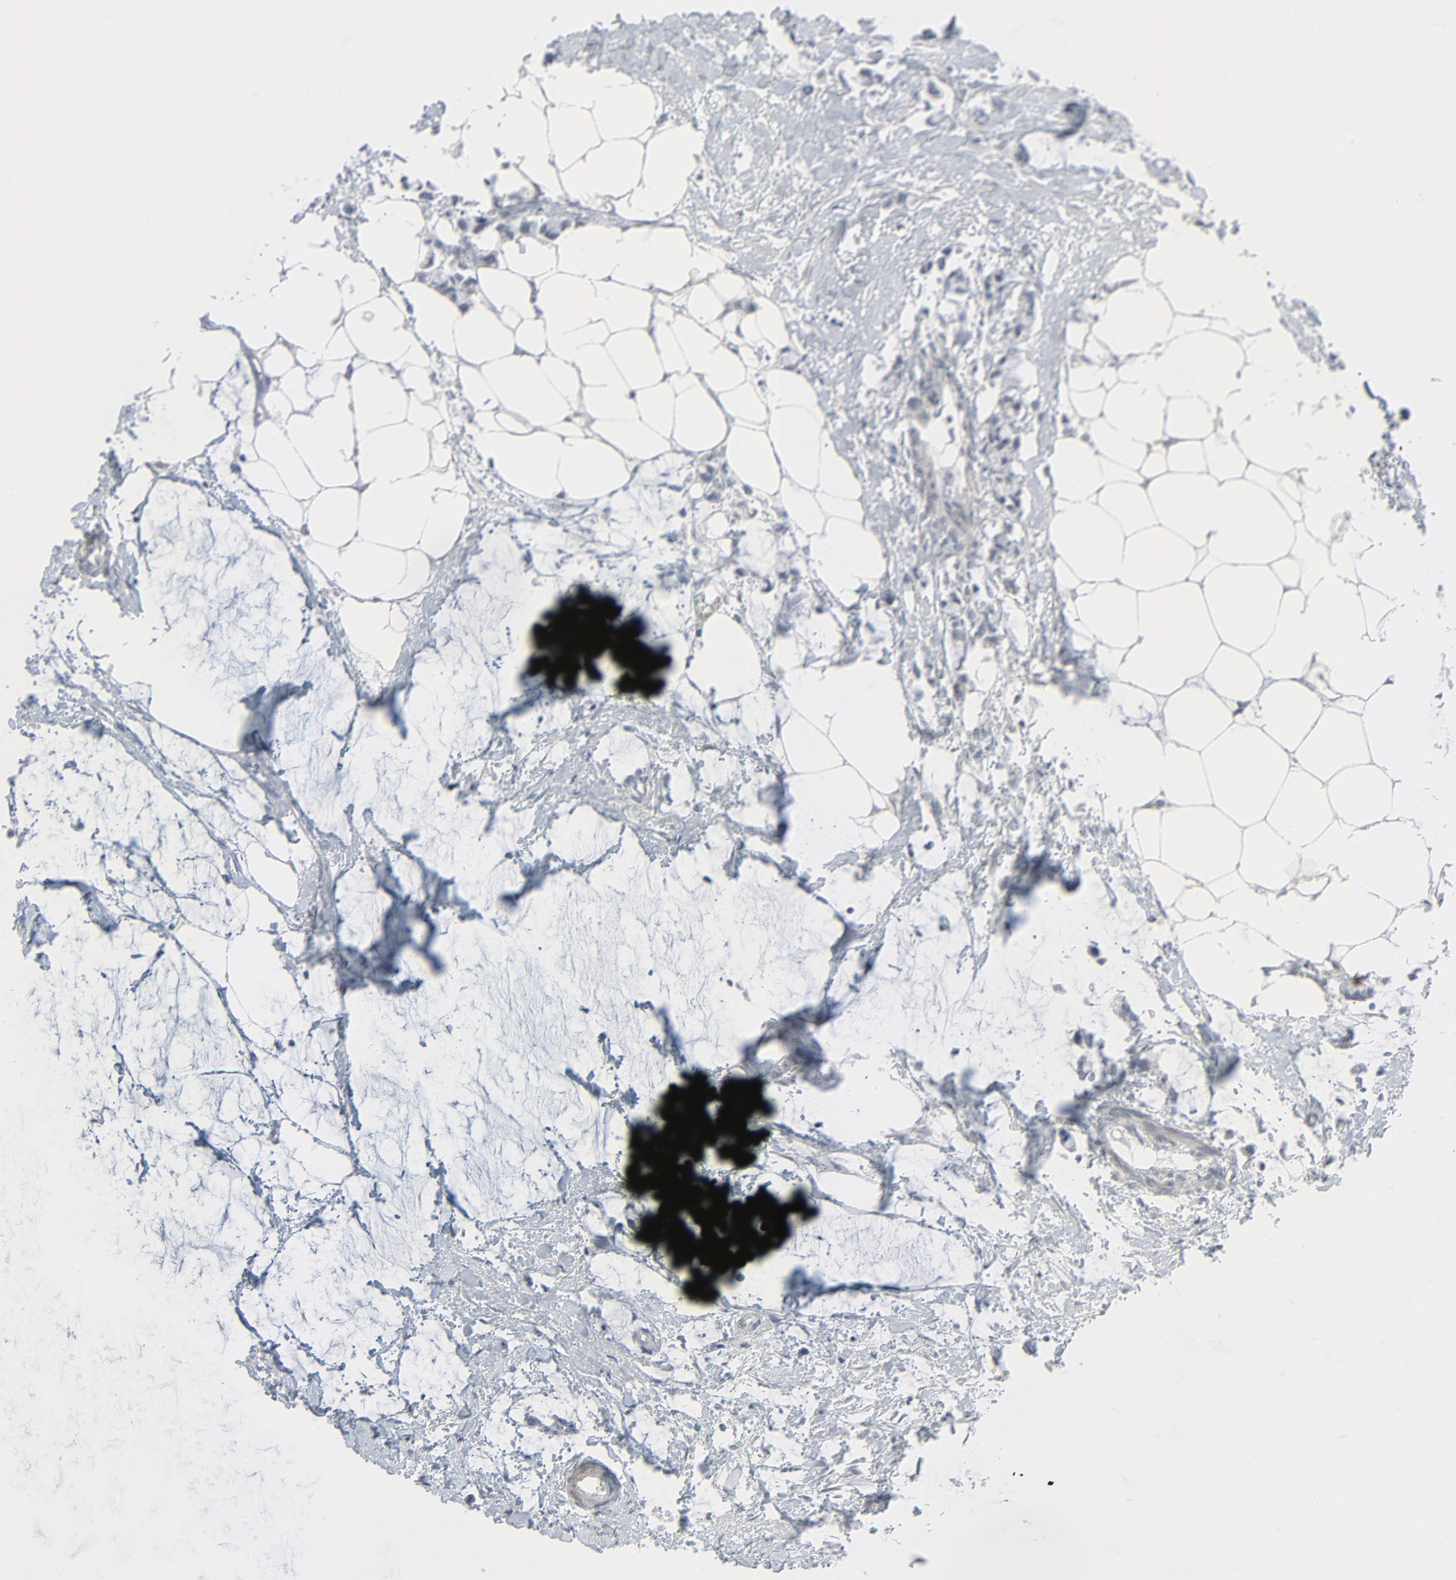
{"staining": {"intensity": "weak", "quantity": ">75%", "location": "cytoplasmic/membranous"}, "tissue": "colorectal cancer", "cell_type": "Tumor cells", "image_type": "cancer", "snomed": [{"axis": "morphology", "description": "Normal tissue, NOS"}, {"axis": "morphology", "description": "Adenocarcinoma, NOS"}, {"axis": "topography", "description": "Colon"}, {"axis": "topography", "description": "Peripheral nerve tissue"}], "caption": "Protein staining shows weak cytoplasmic/membranous staining in about >75% of tumor cells in colorectal cancer (adenocarcinoma).", "gene": "NEUROD1", "patient": {"sex": "male", "age": 14}}